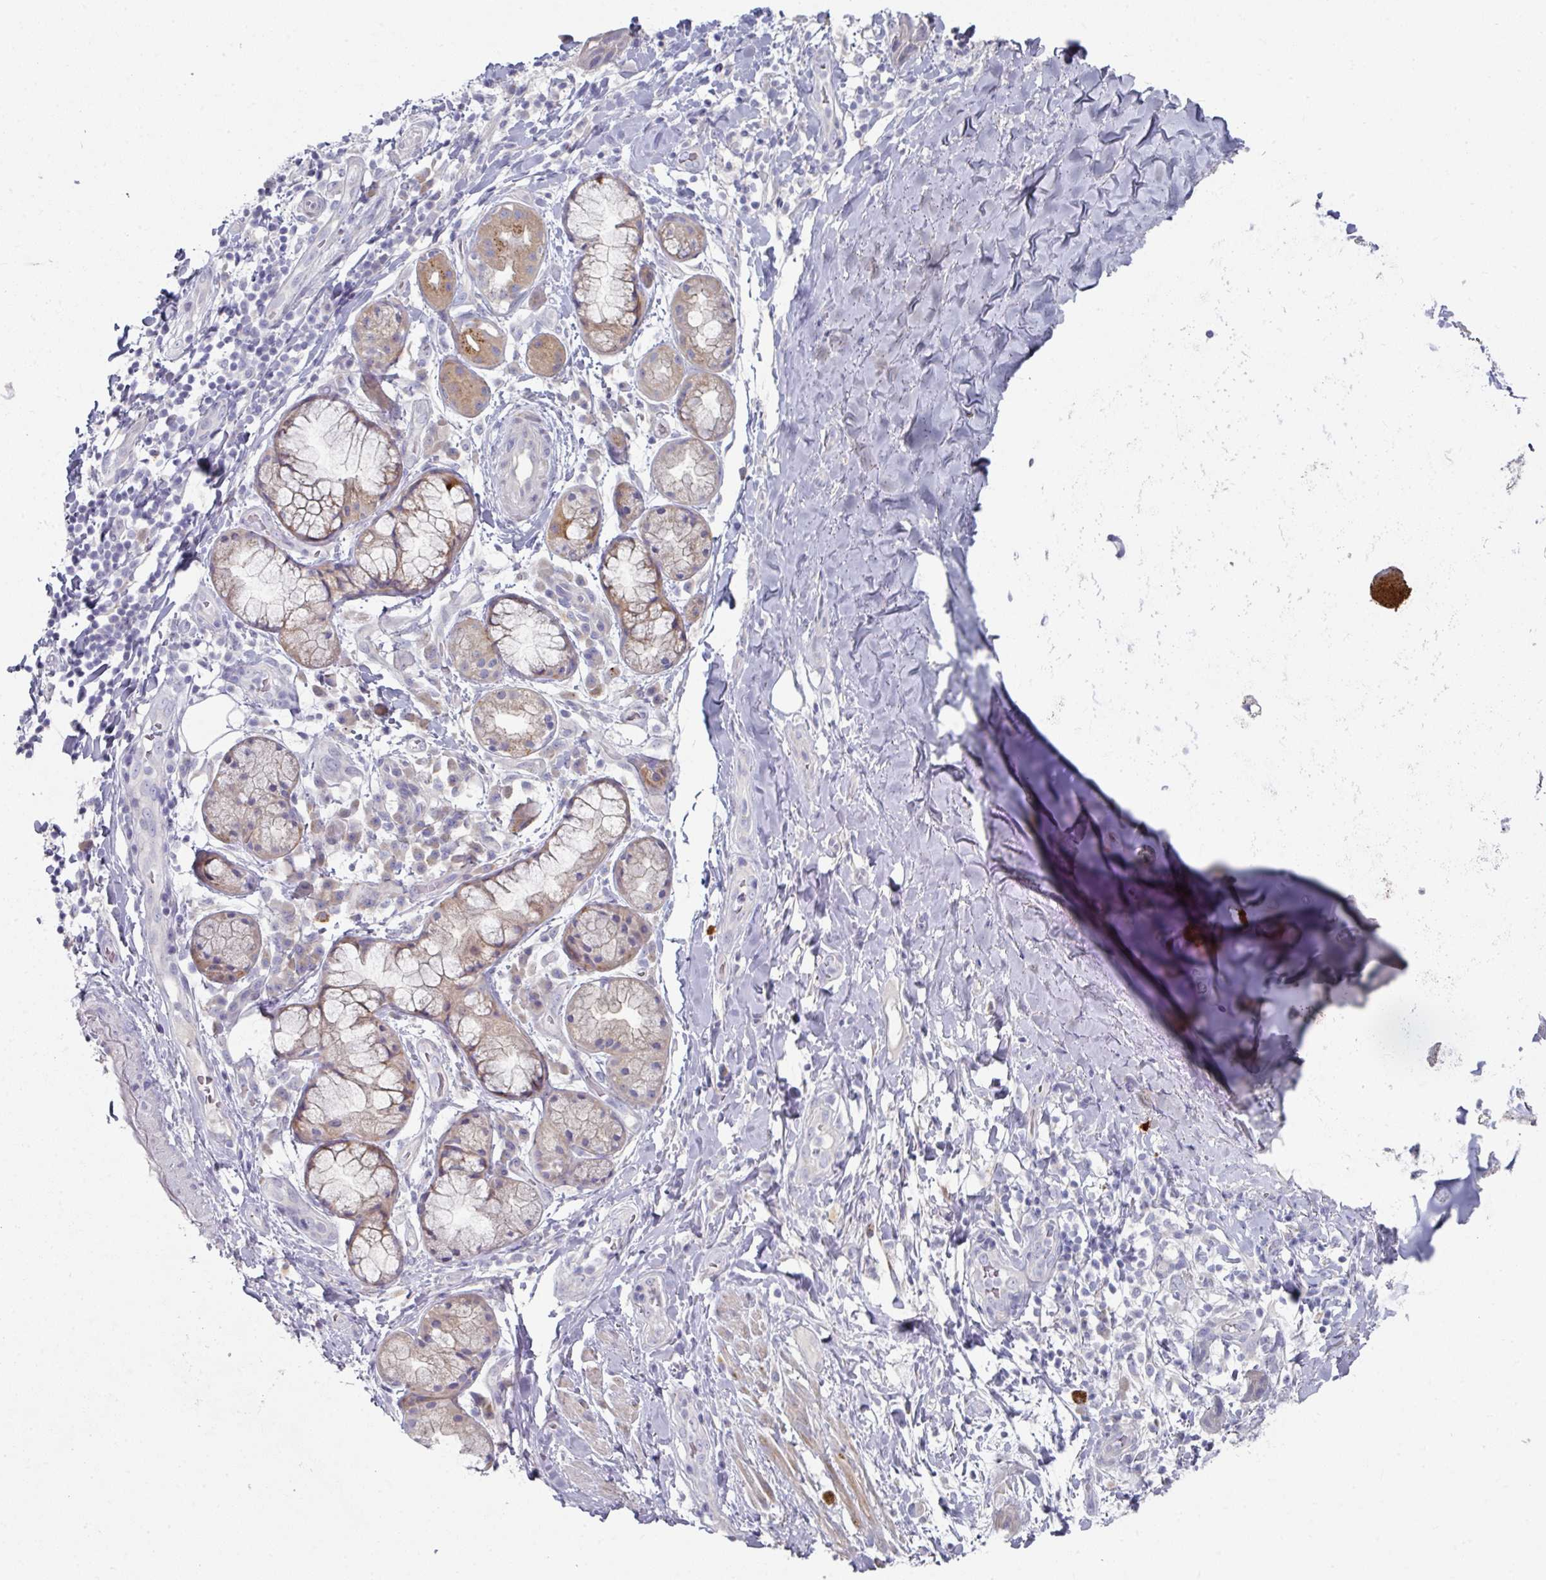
{"staining": {"intensity": "negative", "quantity": "none", "location": "none"}, "tissue": "adipose tissue", "cell_type": "Adipocytes", "image_type": "normal", "snomed": [{"axis": "morphology", "description": "Normal tissue, NOS"}, {"axis": "morphology", "description": "Squamous cell carcinoma, NOS"}, {"axis": "topography", "description": "Bronchus"}, {"axis": "topography", "description": "Lung"}], "caption": "High magnification brightfield microscopy of normal adipose tissue stained with DAB (3,3'-diaminobenzidine) (brown) and counterstained with hematoxylin (blue): adipocytes show no significant staining. (DAB (3,3'-diaminobenzidine) immunohistochemistry, high magnification).", "gene": "NT5C1A", "patient": {"sex": "female", "age": 70}}